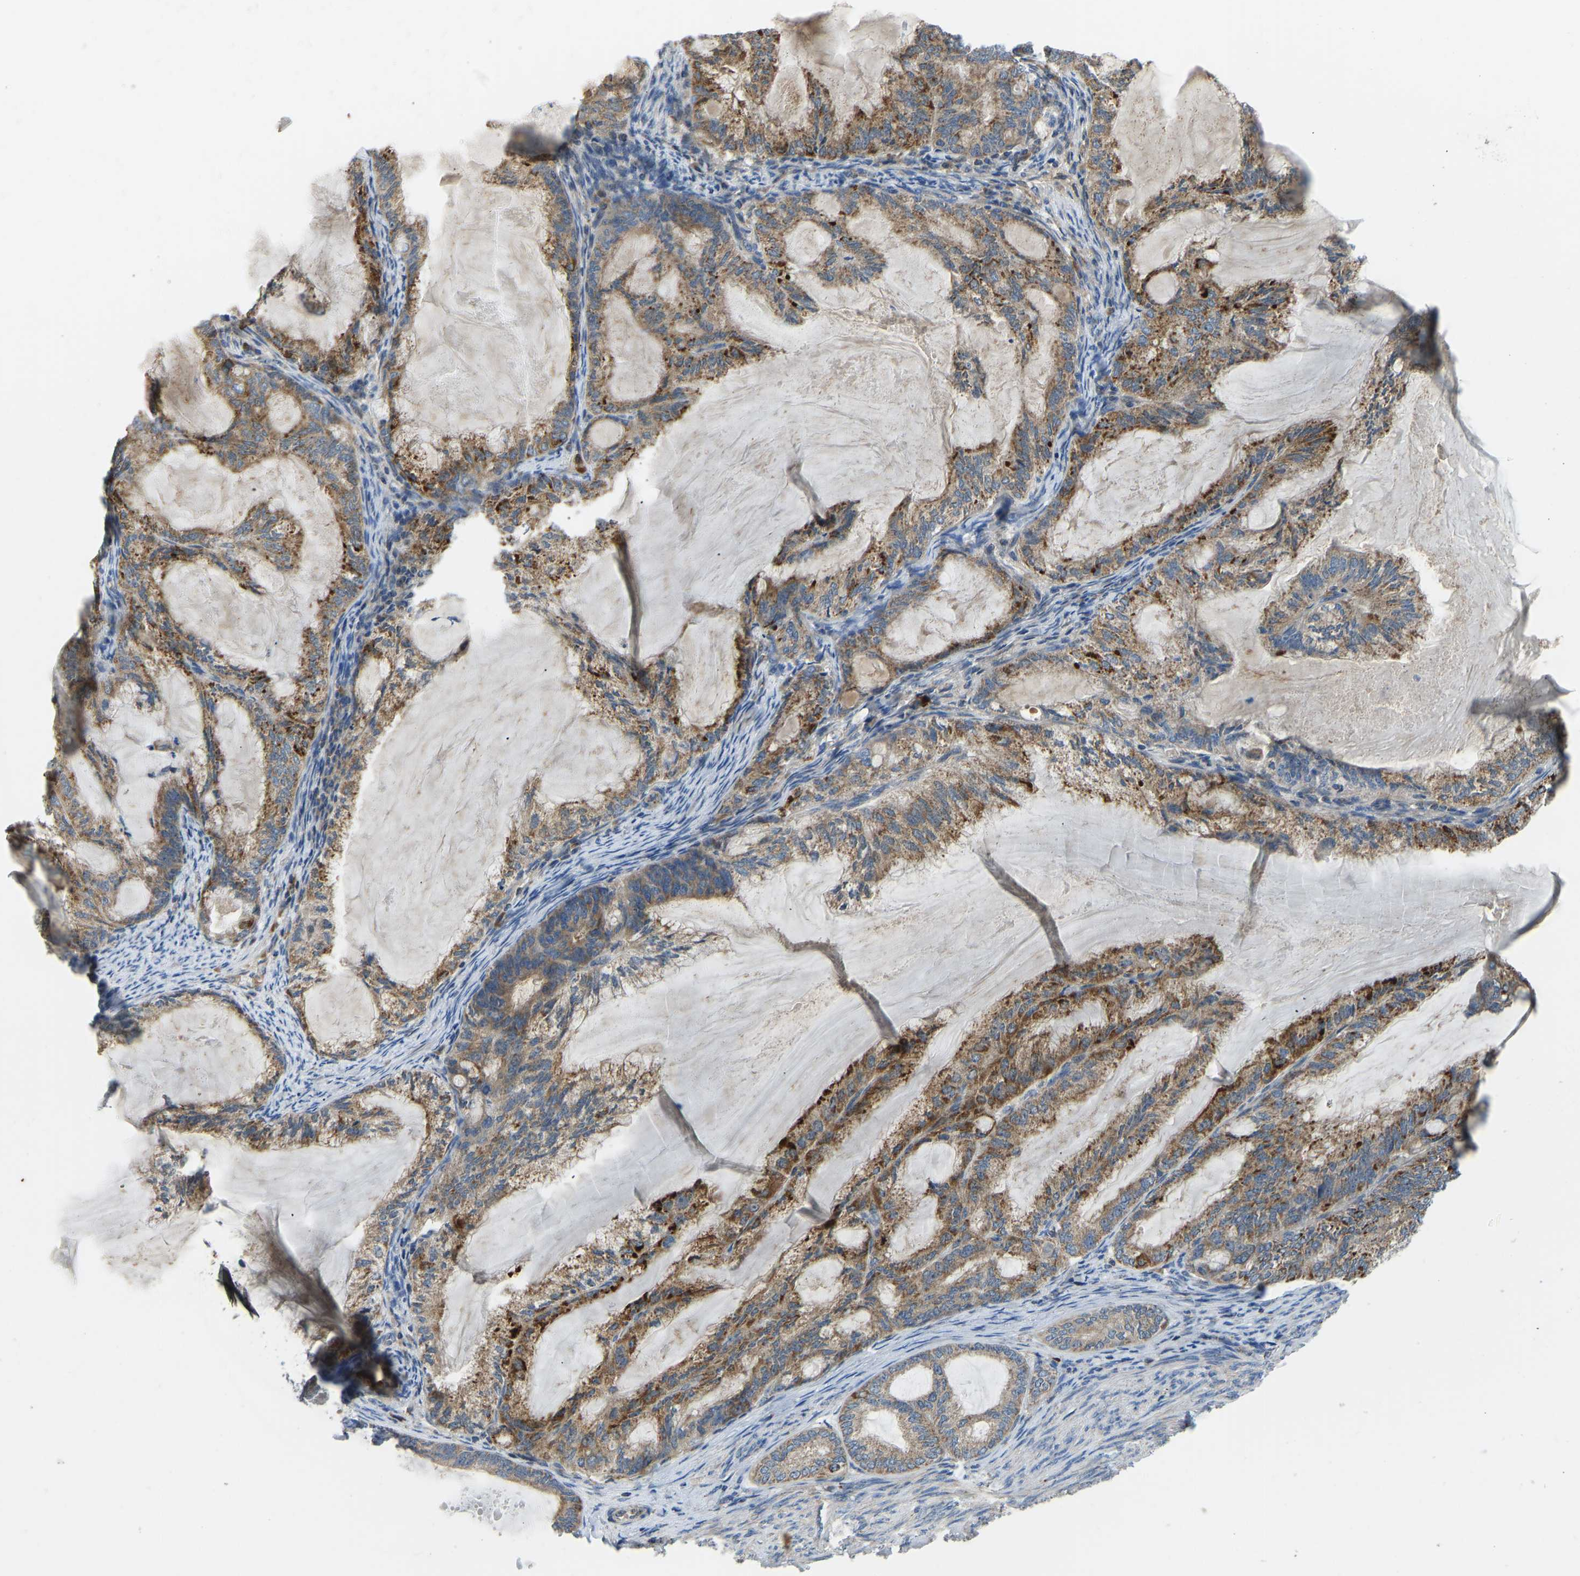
{"staining": {"intensity": "moderate", "quantity": ">75%", "location": "cytoplasmic/membranous"}, "tissue": "endometrial cancer", "cell_type": "Tumor cells", "image_type": "cancer", "snomed": [{"axis": "morphology", "description": "Adenocarcinoma, NOS"}, {"axis": "topography", "description": "Endometrium"}], "caption": "DAB immunohistochemical staining of human endometrial cancer (adenocarcinoma) reveals moderate cytoplasmic/membranous protein staining in about >75% of tumor cells.", "gene": "RBP1", "patient": {"sex": "female", "age": 86}}